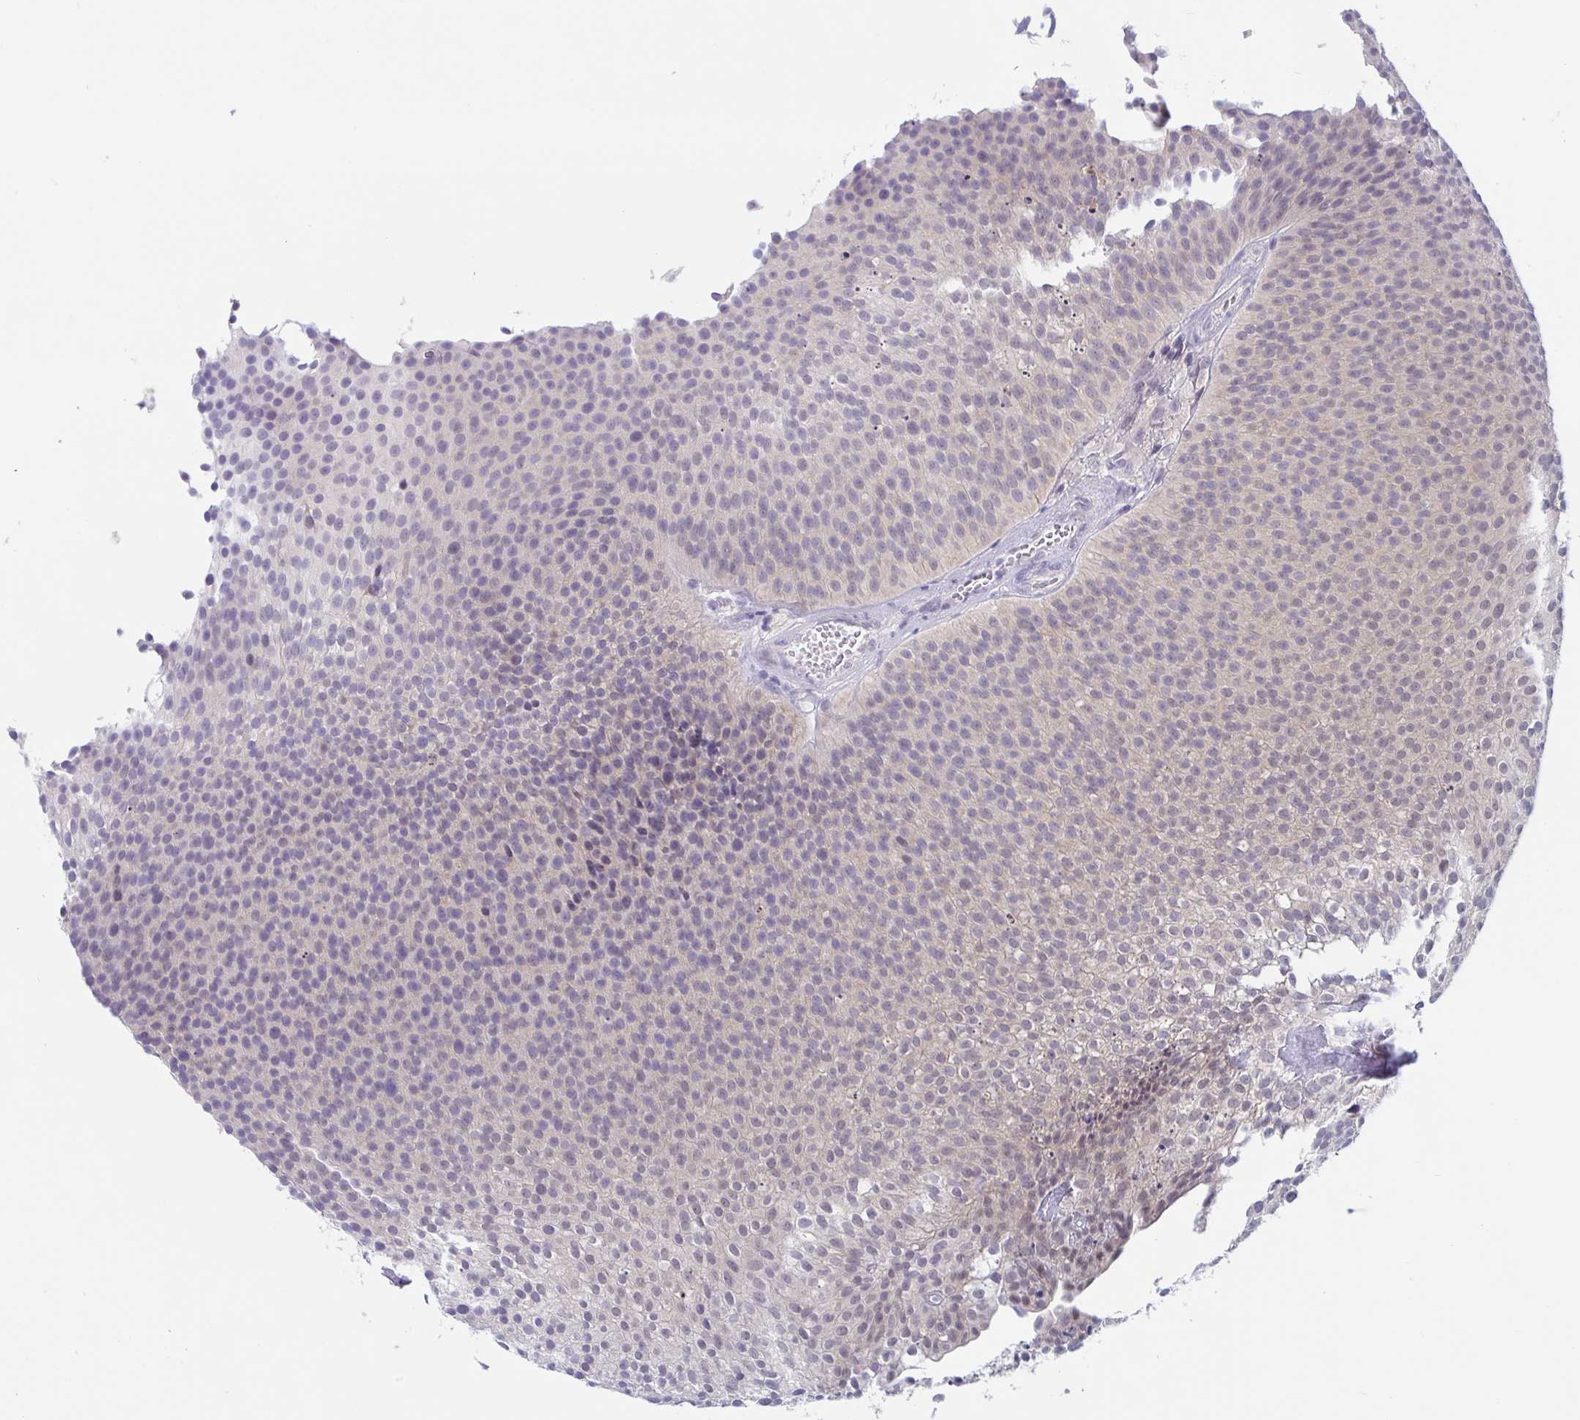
{"staining": {"intensity": "weak", "quantity": "<25%", "location": "nuclear"}, "tissue": "urothelial cancer", "cell_type": "Tumor cells", "image_type": "cancer", "snomed": [{"axis": "morphology", "description": "Urothelial carcinoma, Low grade"}, {"axis": "topography", "description": "Urinary bladder"}], "caption": "Immunohistochemistry (IHC) of urothelial cancer exhibits no staining in tumor cells.", "gene": "TSN", "patient": {"sex": "male", "age": 91}}